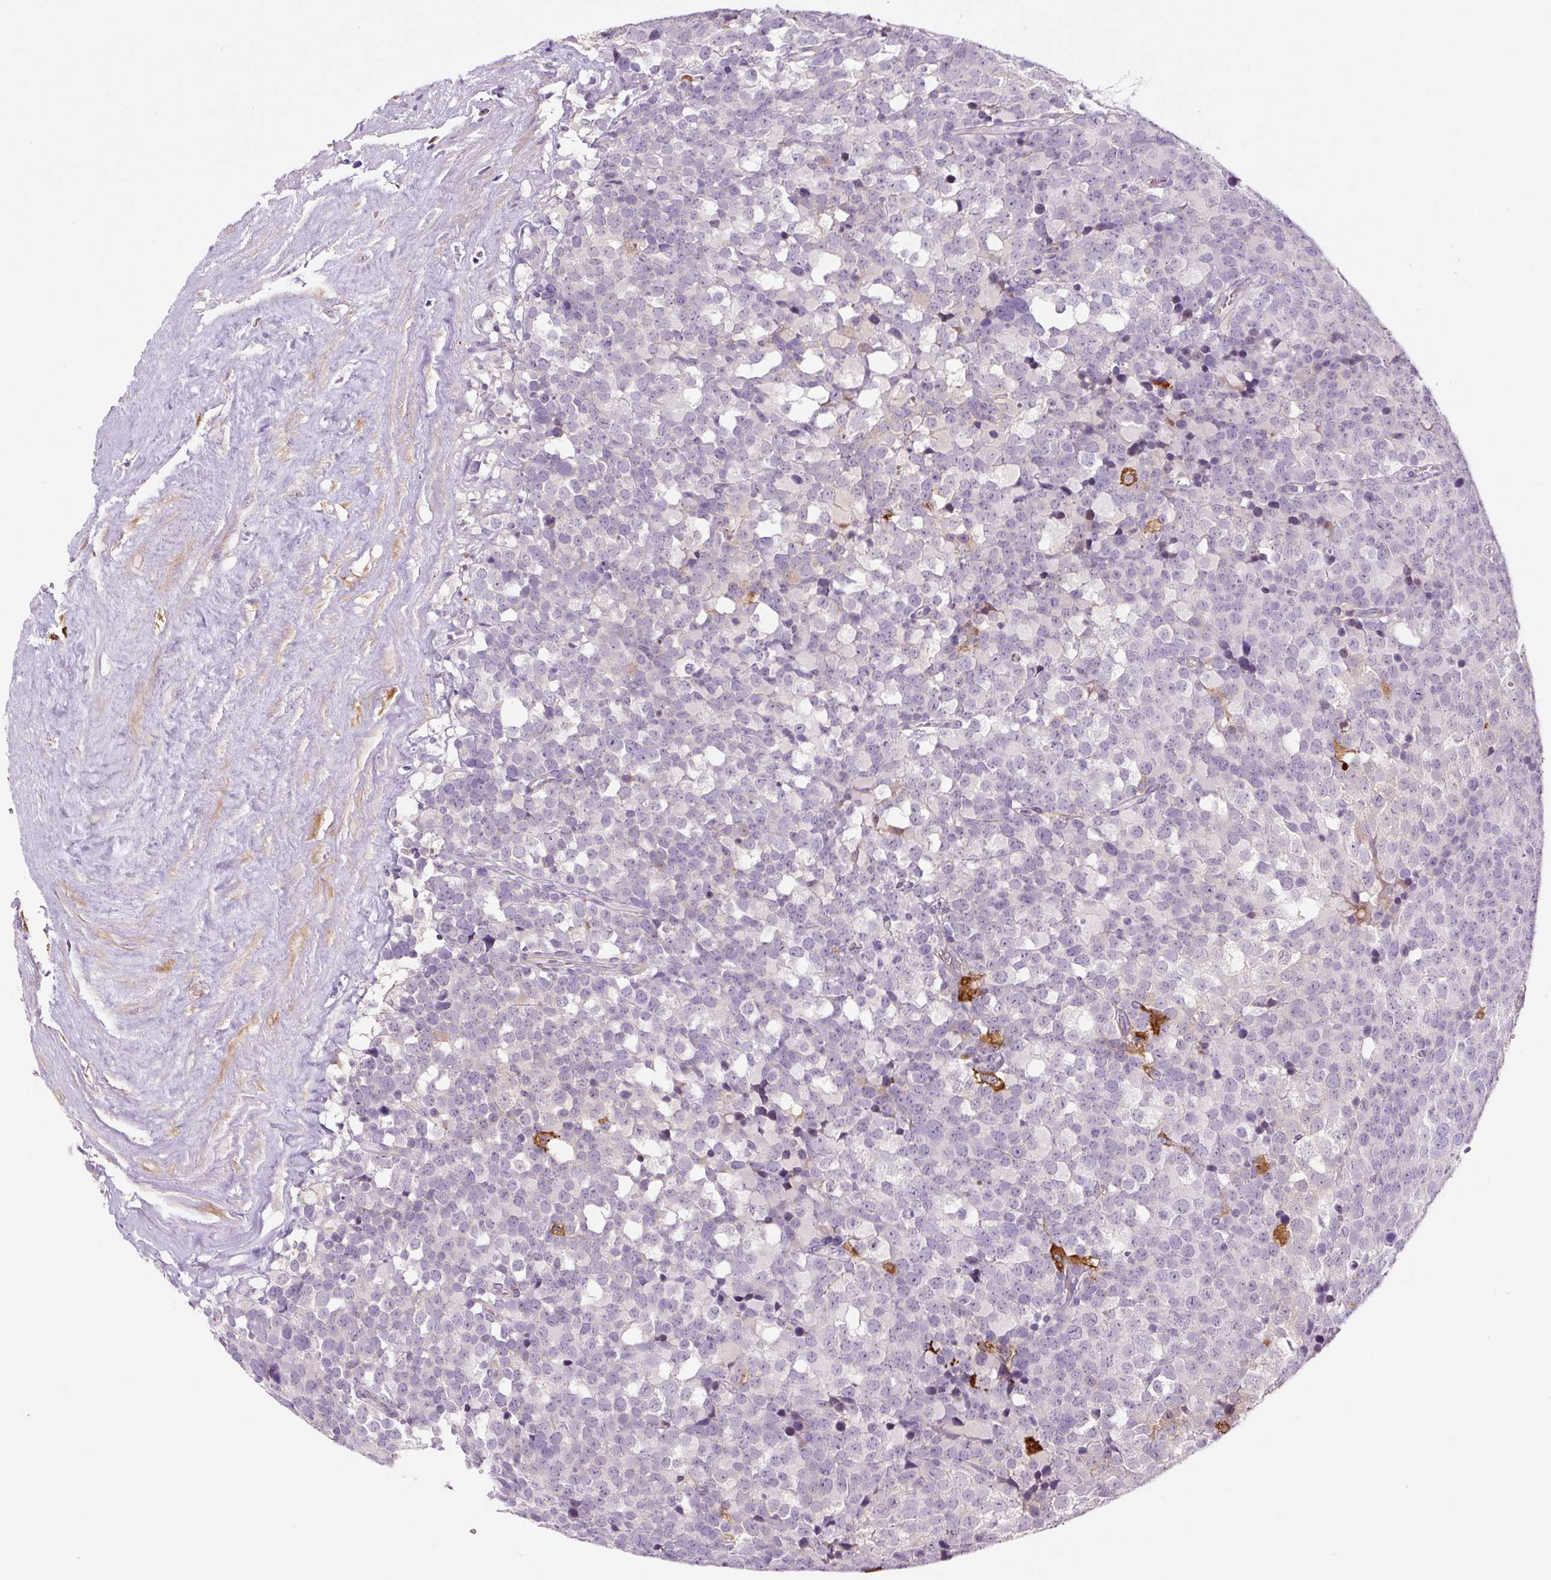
{"staining": {"intensity": "negative", "quantity": "none", "location": "none"}, "tissue": "testis cancer", "cell_type": "Tumor cells", "image_type": "cancer", "snomed": [{"axis": "morphology", "description": "Seminoma, NOS"}, {"axis": "topography", "description": "Testis"}], "caption": "Testis cancer (seminoma) was stained to show a protein in brown. There is no significant positivity in tumor cells. (Brightfield microscopy of DAB (3,3'-diaminobenzidine) immunohistochemistry at high magnification).", "gene": "FUT10", "patient": {"sex": "male", "age": 71}}